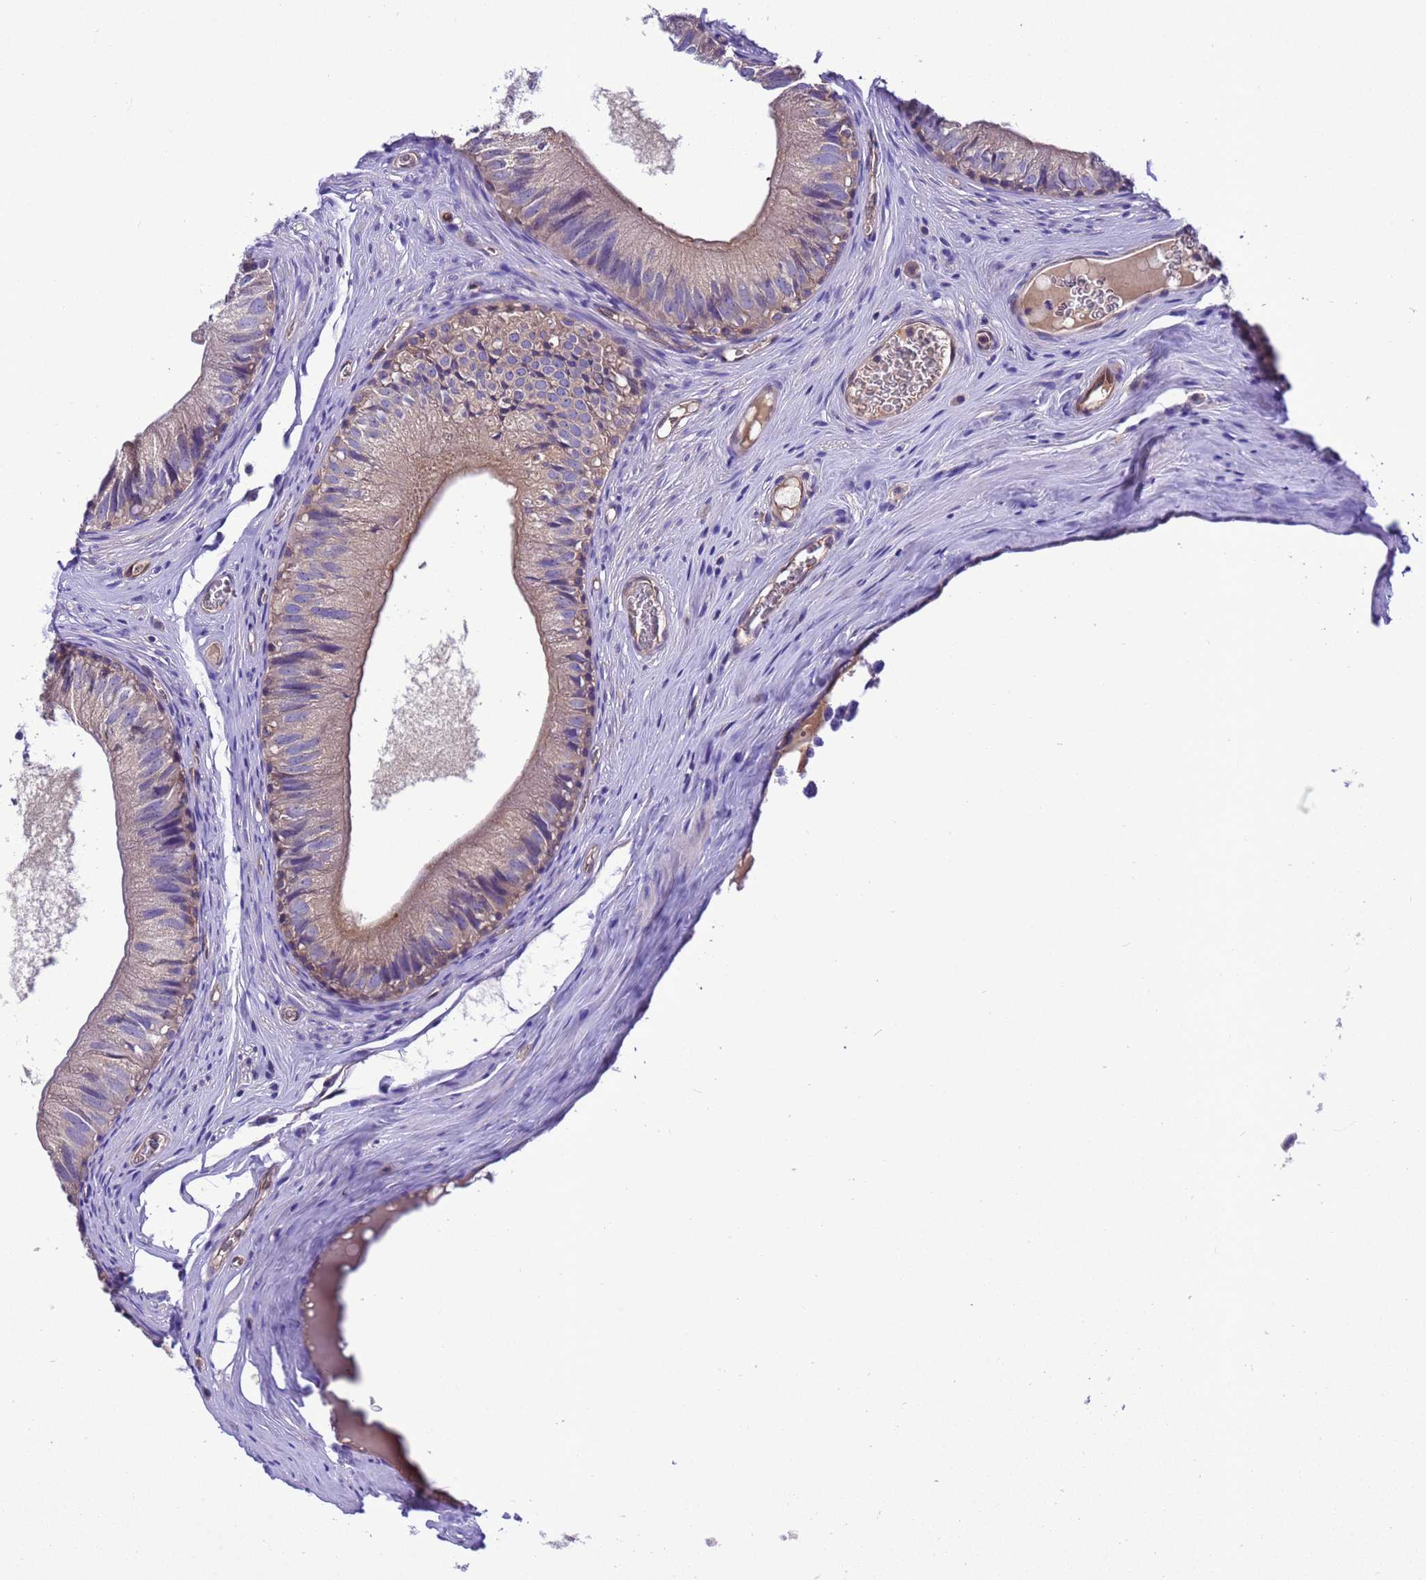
{"staining": {"intensity": "weak", "quantity": "25%-75%", "location": "cytoplasmic/membranous"}, "tissue": "epididymis", "cell_type": "Glandular cells", "image_type": "normal", "snomed": [{"axis": "morphology", "description": "Normal tissue, NOS"}, {"axis": "topography", "description": "Epididymis"}], "caption": "The histopathology image reveals staining of unremarkable epididymis, revealing weak cytoplasmic/membranous protein positivity (brown color) within glandular cells. (DAB = brown stain, brightfield microscopy at high magnification).", "gene": "RABEP2", "patient": {"sex": "male", "age": 36}}